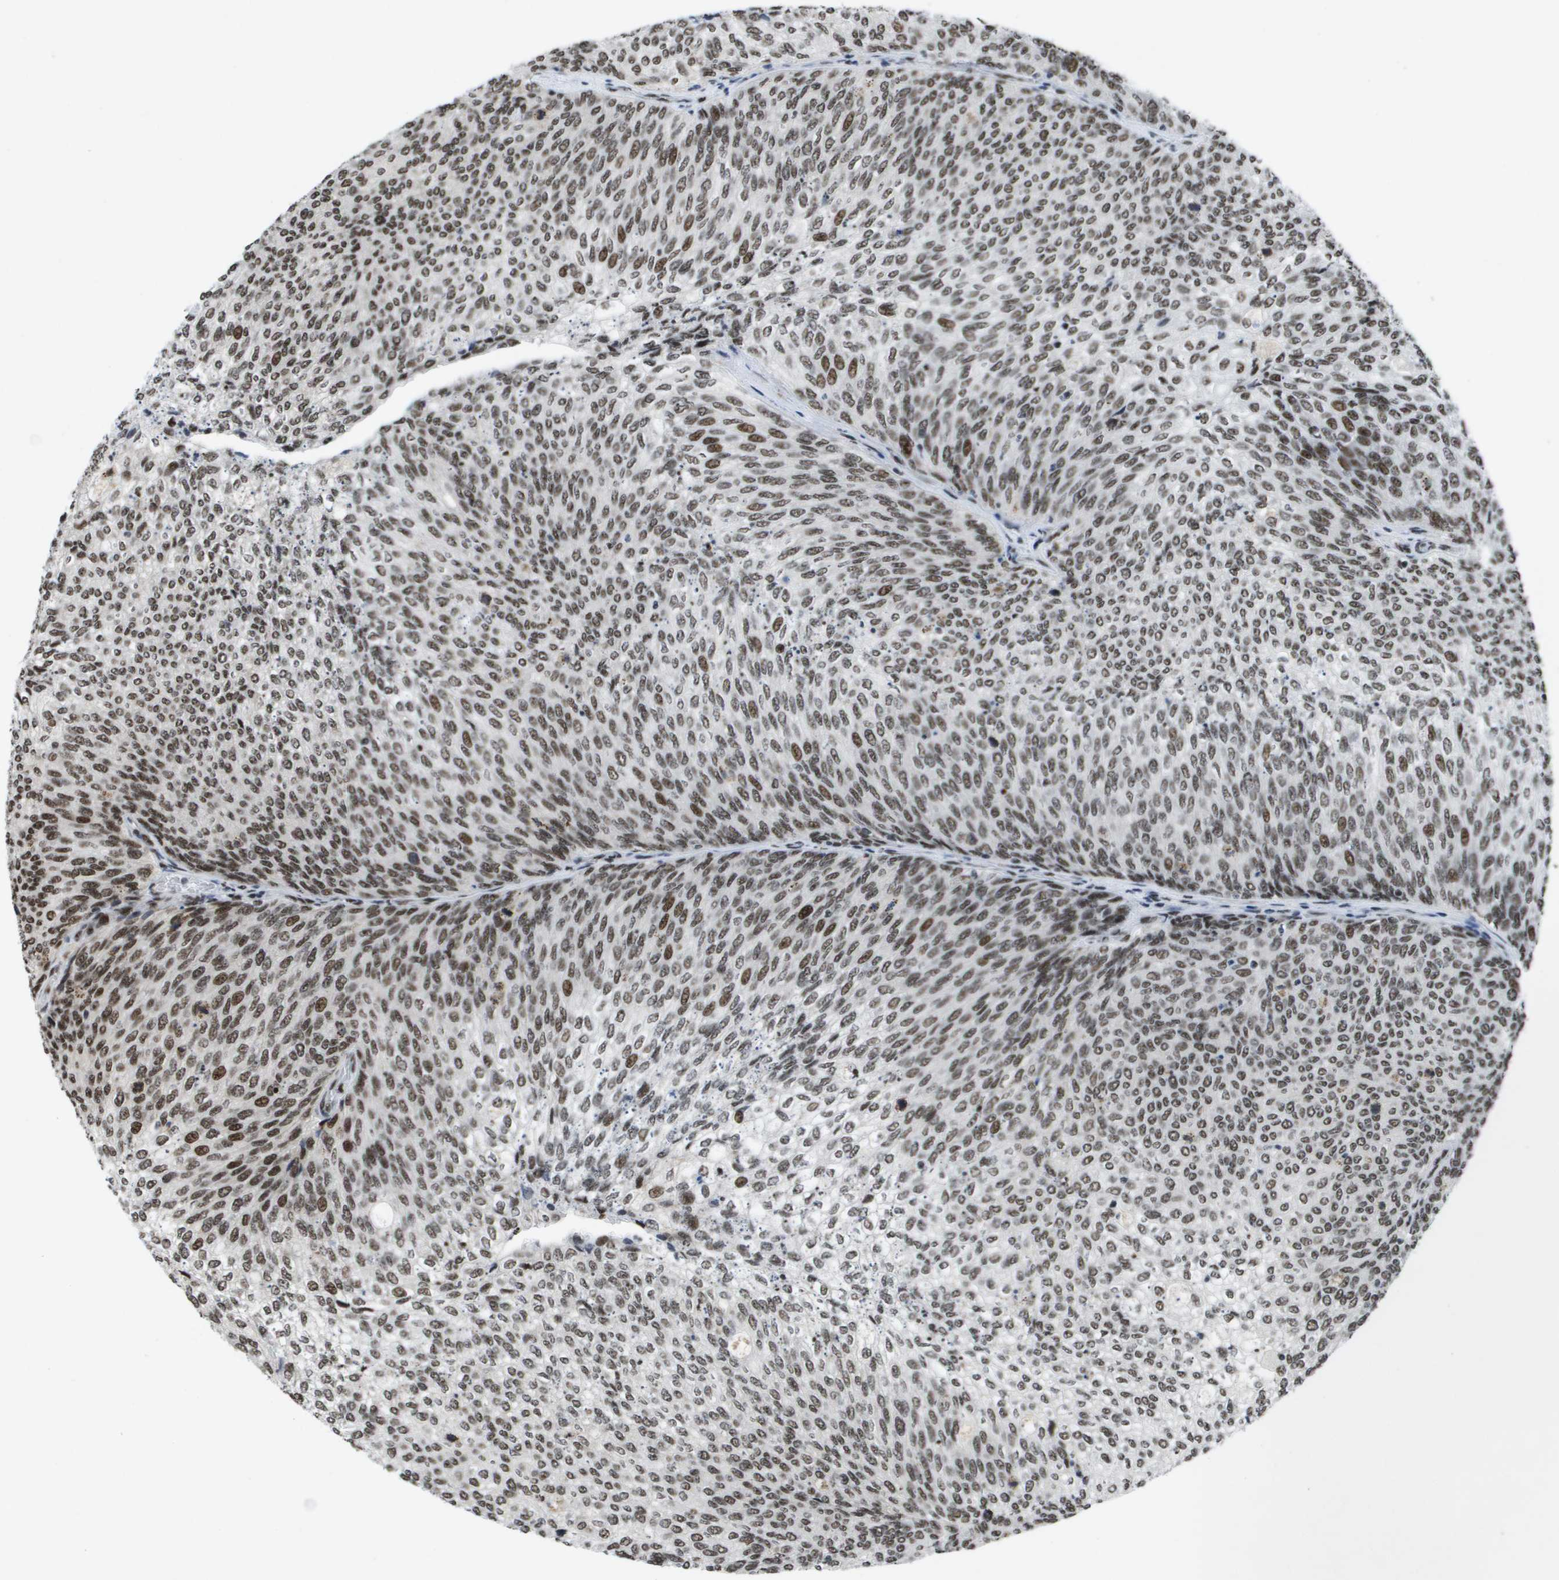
{"staining": {"intensity": "moderate", "quantity": ">75%", "location": "nuclear"}, "tissue": "urothelial cancer", "cell_type": "Tumor cells", "image_type": "cancer", "snomed": [{"axis": "morphology", "description": "Urothelial carcinoma, Low grade"}, {"axis": "topography", "description": "Urinary bladder"}], "caption": "This image reveals IHC staining of human urothelial cancer, with medium moderate nuclear staining in about >75% of tumor cells.", "gene": "NSRP1", "patient": {"sex": "female", "age": 79}}